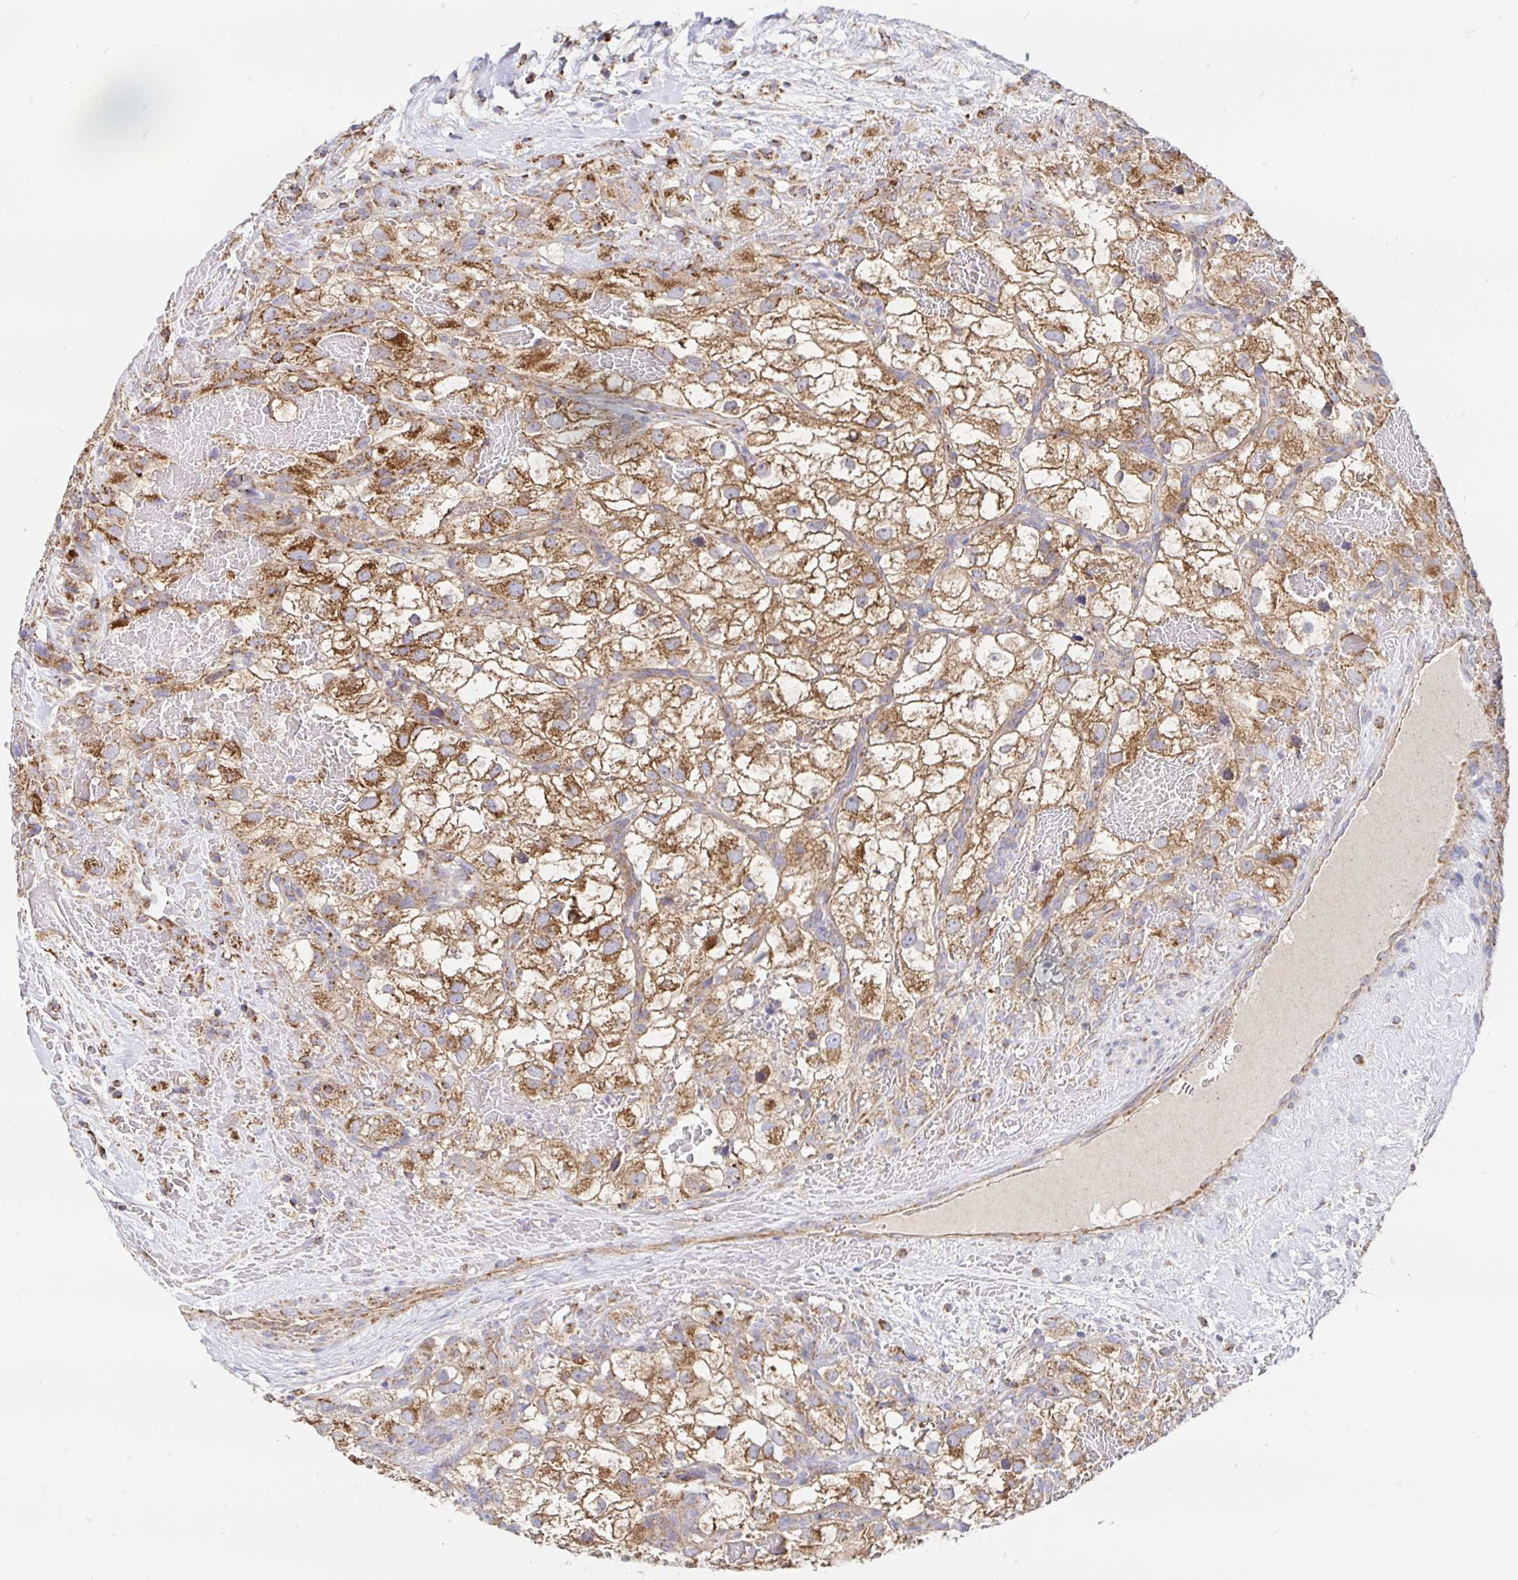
{"staining": {"intensity": "moderate", "quantity": ">75%", "location": "cytoplasmic/membranous"}, "tissue": "renal cancer", "cell_type": "Tumor cells", "image_type": "cancer", "snomed": [{"axis": "morphology", "description": "Adenocarcinoma, NOS"}, {"axis": "topography", "description": "Kidney"}], "caption": "Renal cancer (adenocarcinoma) stained with DAB immunohistochemistry (IHC) shows medium levels of moderate cytoplasmic/membranous positivity in about >75% of tumor cells.", "gene": "PRDX3", "patient": {"sex": "male", "age": 59}}